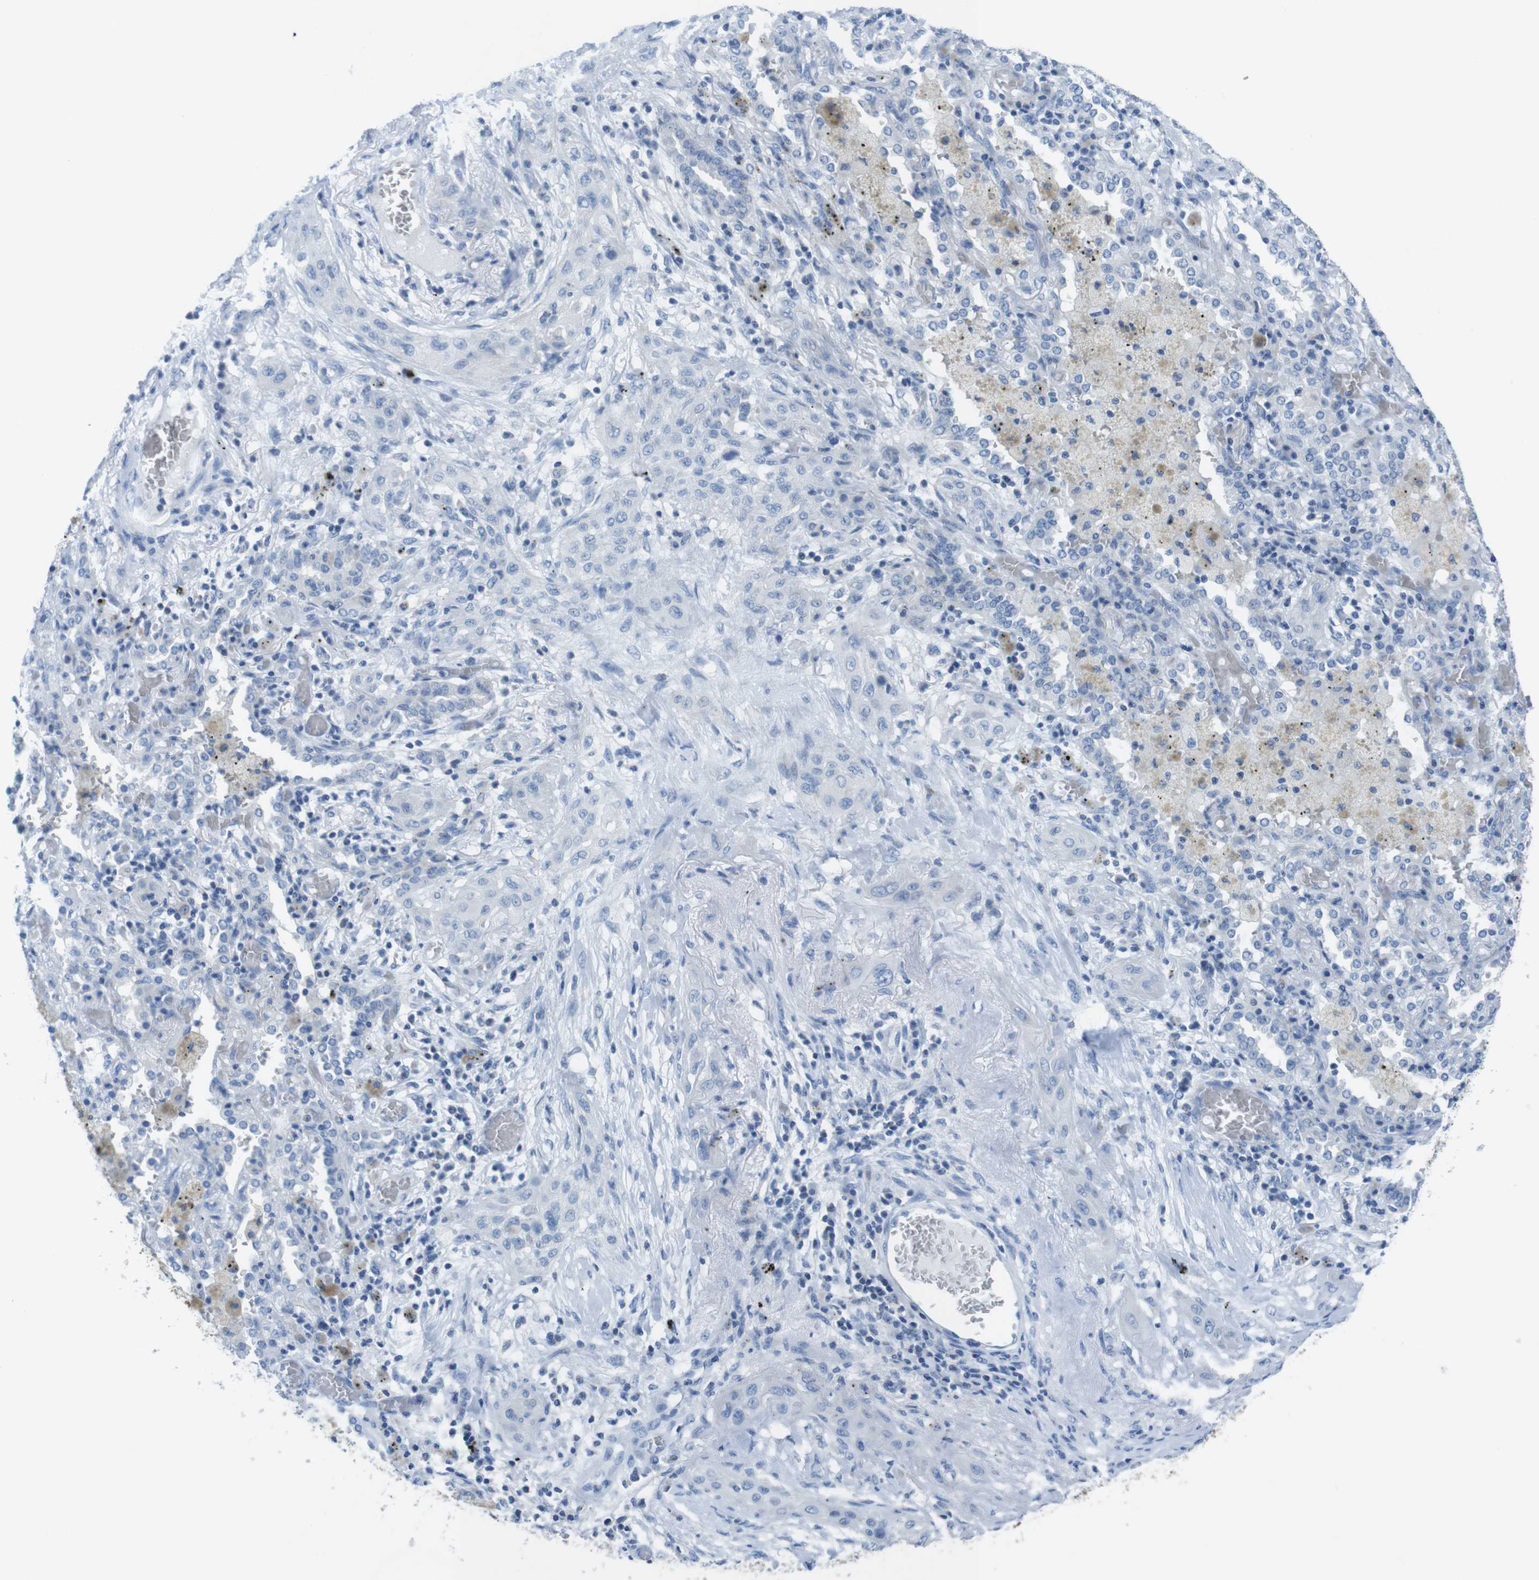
{"staining": {"intensity": "negative", "quantity": "none", "location": "none"}, "tissue": "lung cancer", "cell_type": "Tumor cells", "image_type": "cancer", "snomed": [{"axis": "morphology", "description": "Squamous cell carcinoma, NOS"}, {"axis": "topography", "description": "Lung"}], "caption": "Immunohistochemistry of lung cancer (squamous cell carcinoma) displays no positivity in tumor cells.", "gene": "ASIC5", "patient": {"sex": "female", "age": 47}}